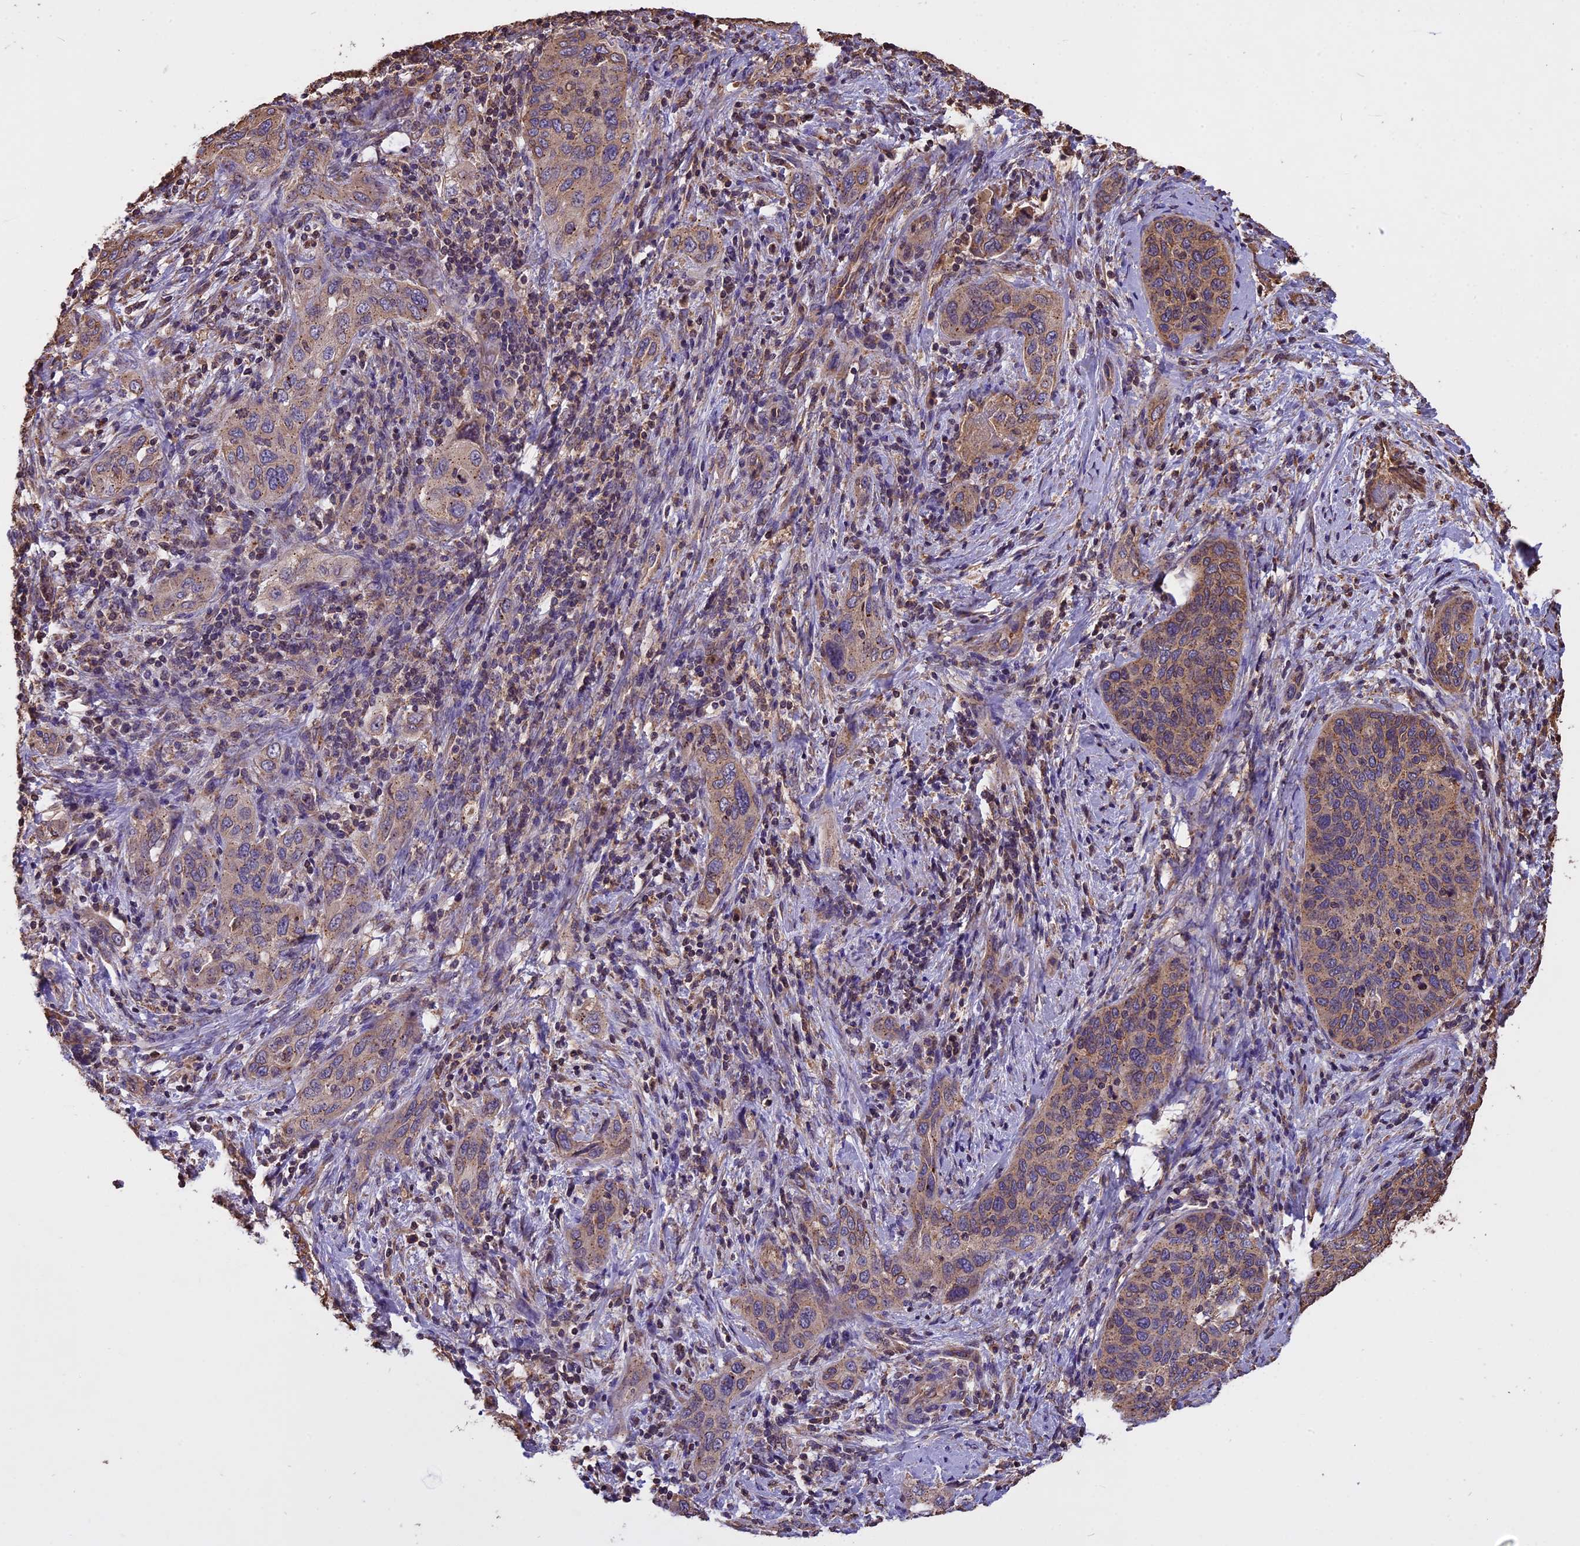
{"staining": {"intensity": "weak", "quantity": "25%-75%", "location": "cytoplasmic/membranous"}, "tissue": "cervical cancer", "cell_type": "Tumor cells", "image_type": "cancer", "snomed": [{"axis": "morphology", "description": "Squamous cell carcinoma, NOS"}, {"axis": "topography", "description": "Cervix"}], "caption": "Human cervical cancer stained for a protein (brown) exhibits weak cytoplasmic/membranous positive staining in about 25%-75% of tumor cells.", "gene": "CHMP2A", "patient": {"sex": "female", "age": 60}}